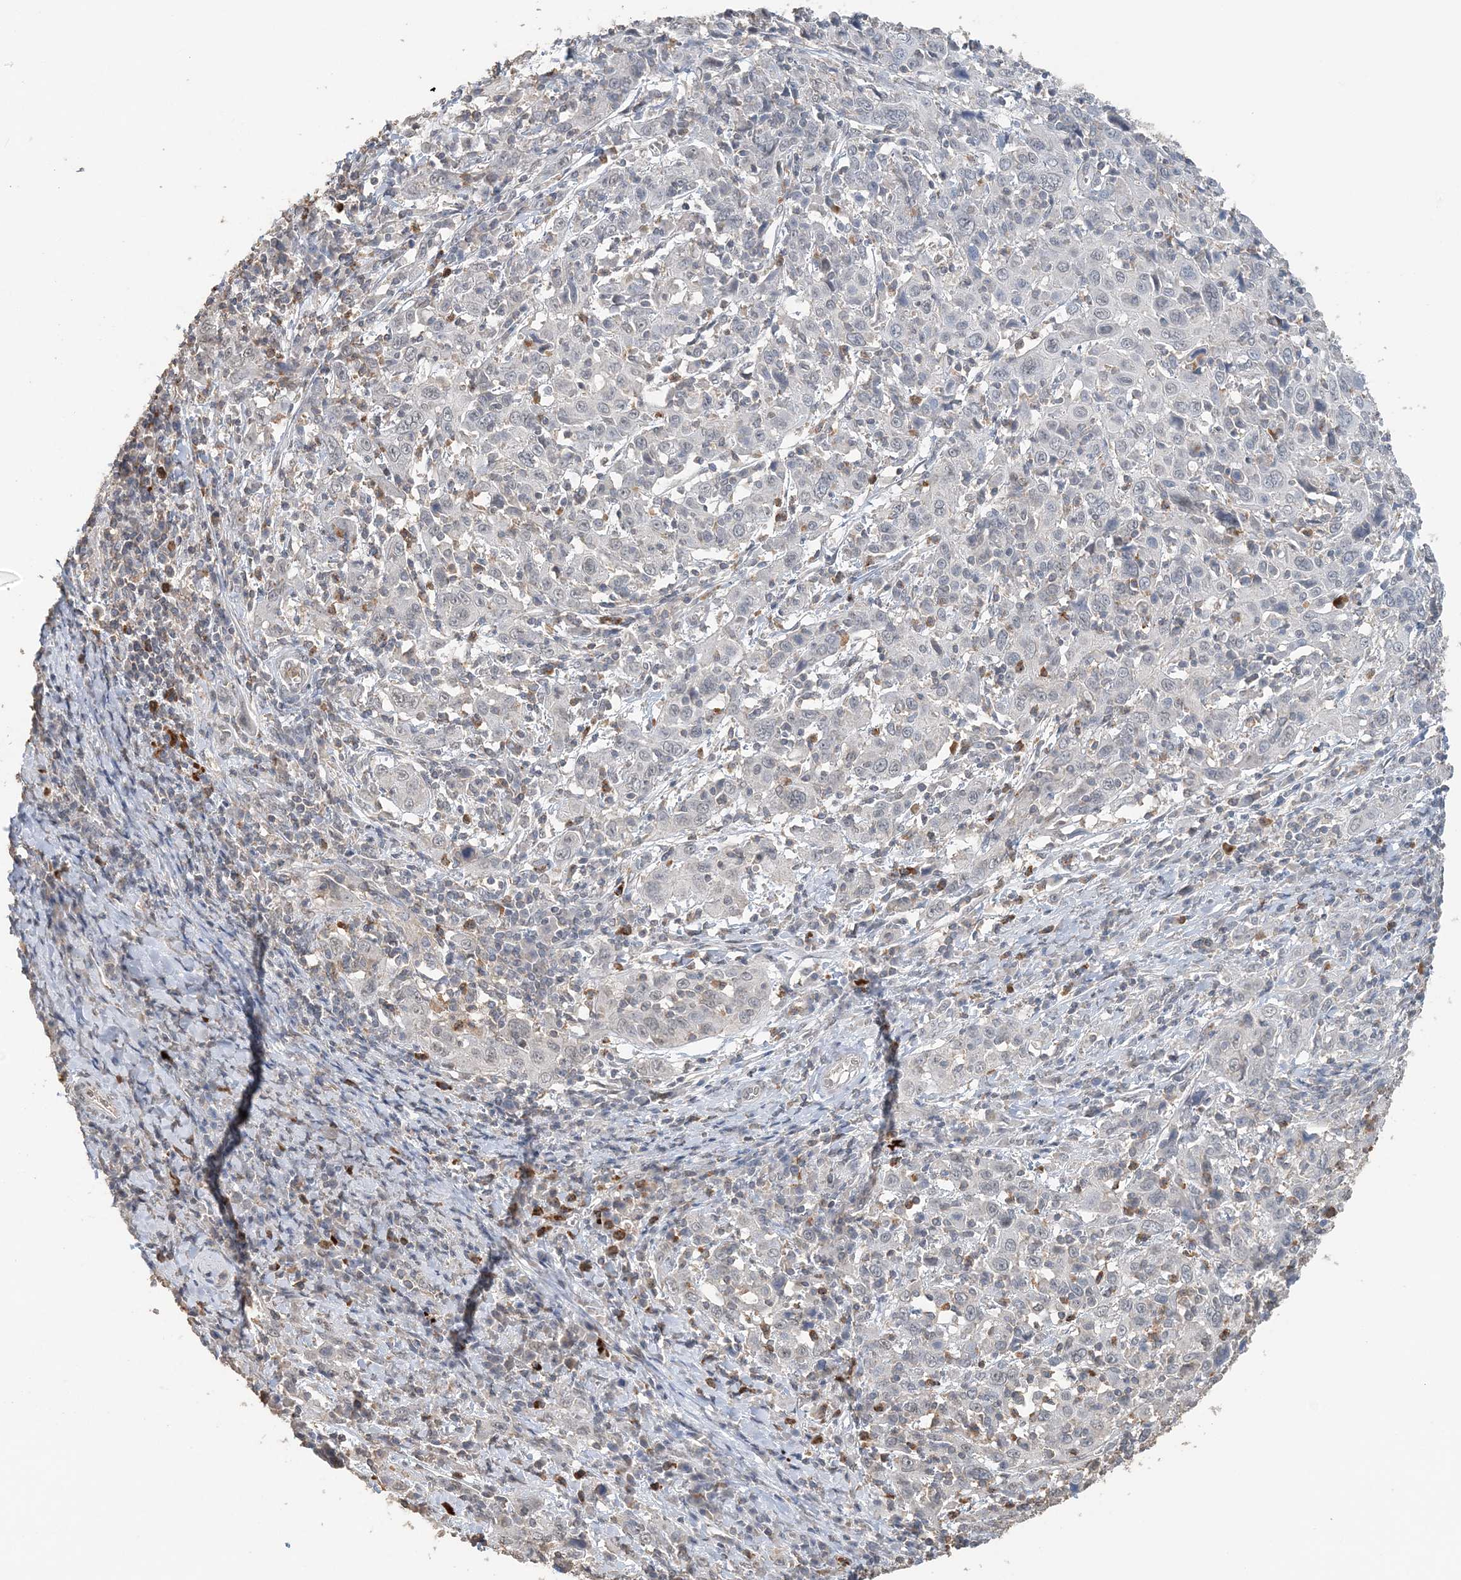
{"staining": {"intensity": "negative", "quantity": "none", "location": "none"}, "tissue": "cervical cancer", "cell_type": "Tumor cells", "image_type": "cancer", "snomed": [{"axis": "morphology", "description": "Squamous cell carcinoma, NOS"}, {"axis": "topography", "description": "Cervix"}], "caption": "Protein analysis of cervical cancer displays no significant staining in tumor cells.", "gene": "FAM110A", "patient": {"sex": "female", "age": 46}}